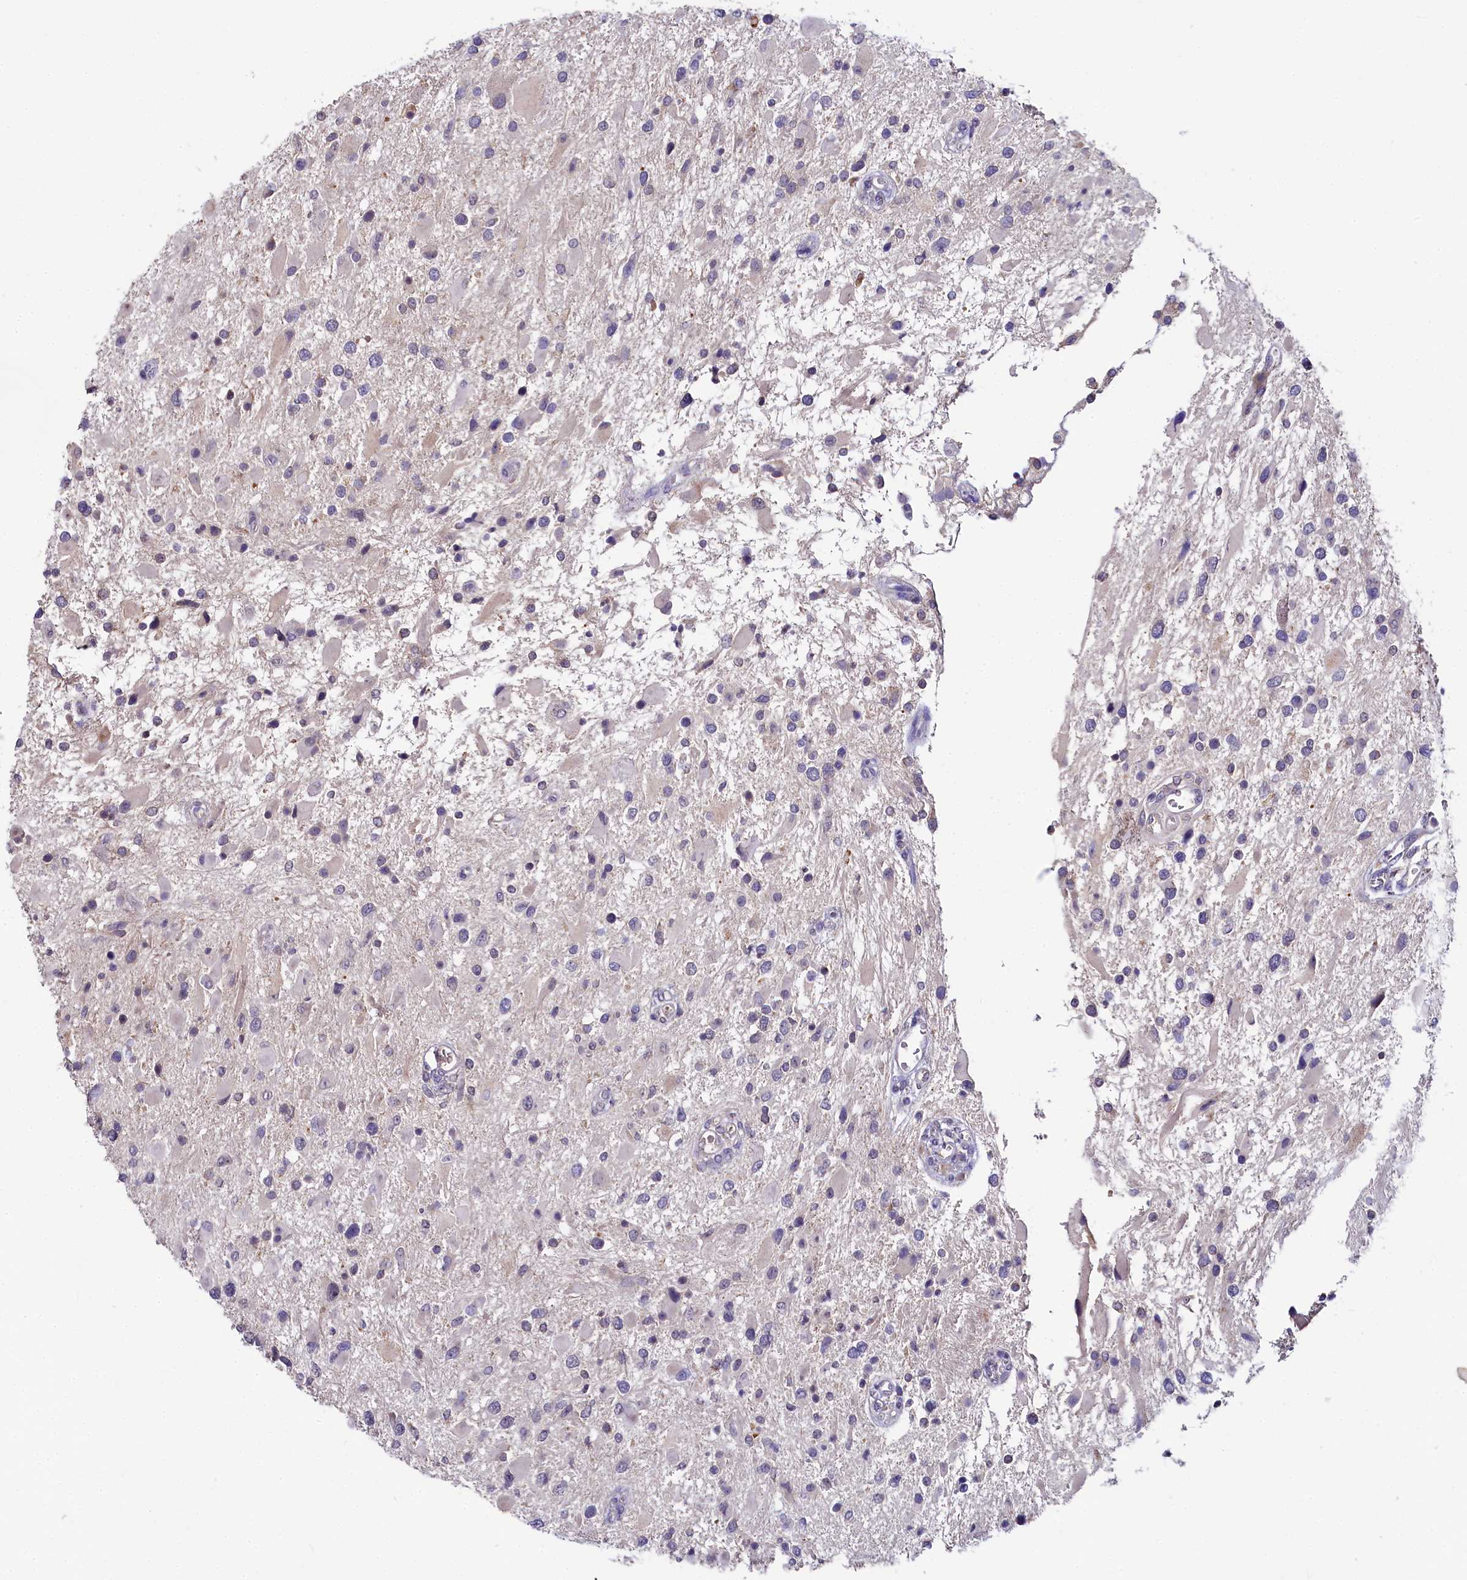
{"staining": {"intensity": "negative", "quantity": "none", "location": "none"}, "tissue": "glioma", "cell_type": "Tumor cells", "image_type": "cancer", "snomed": [{"axis": "morphology", "description": "Glioma, malignant, High grade"}, {"axis": "topography", "description": "Brain"}], "caption": "Protein analysis of high-grade glioma (malignant) exhibits no significant positivity in tumor cells.", "gene": "SPINK9", "patient": {"sex": "male", "age": 53}}